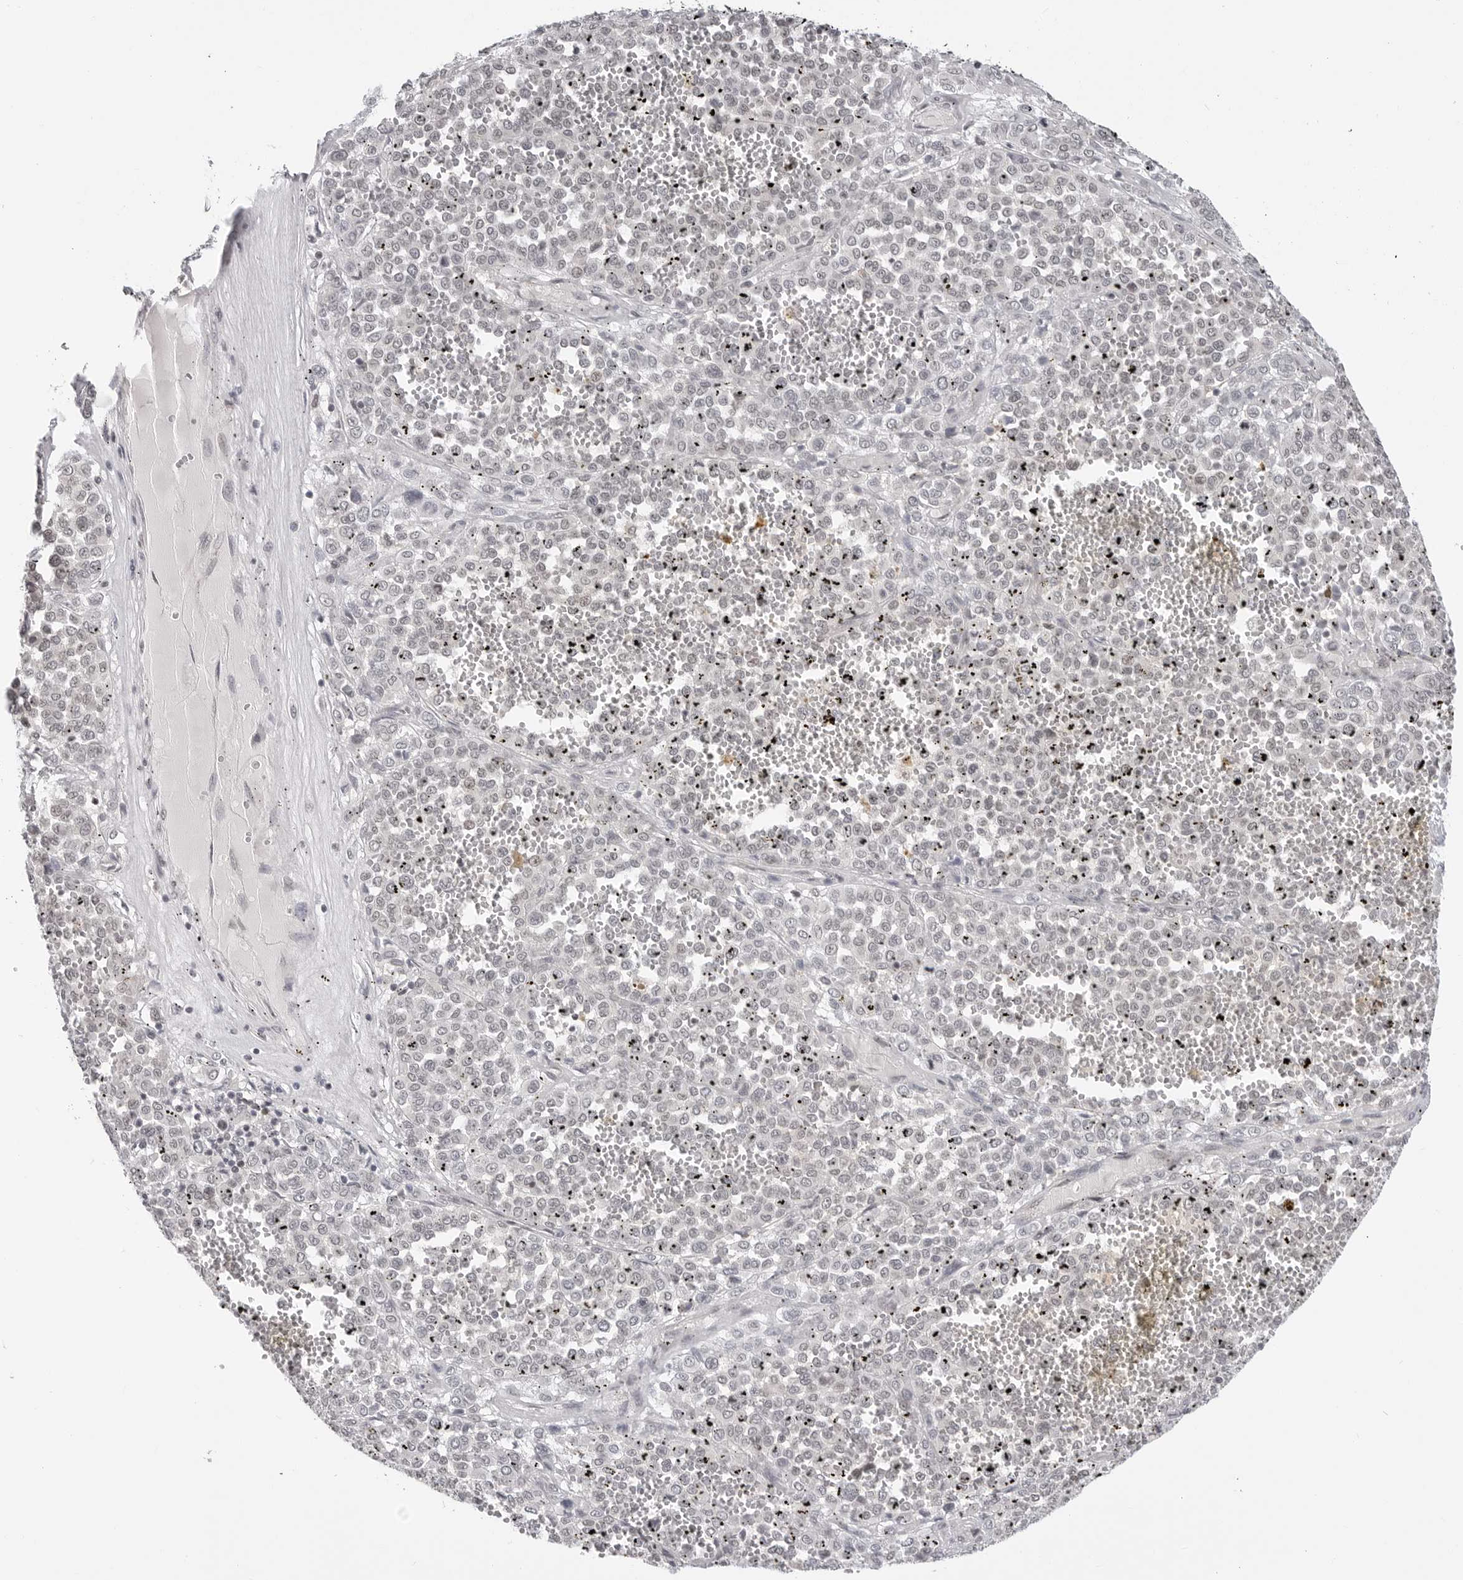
{"staining": {"intensity": "negative", "quantity": "none", "location": "none"}, "tissue": "melanoma", "cell_type": "Tumor cells", "image_type": "cancer", "snomed": [{"axis": "morphology", "description": "Malignant melanoma, Metastatic site"}, {"axis": "topography", "description": "Pancreas"}], "caption": "Immunohistochemical staining of malignant melanoma (metastatic site) shows no significant expression in tumor cells.", "gene": "C8orf33", "patient": {"sex": "female", "age": 30}}